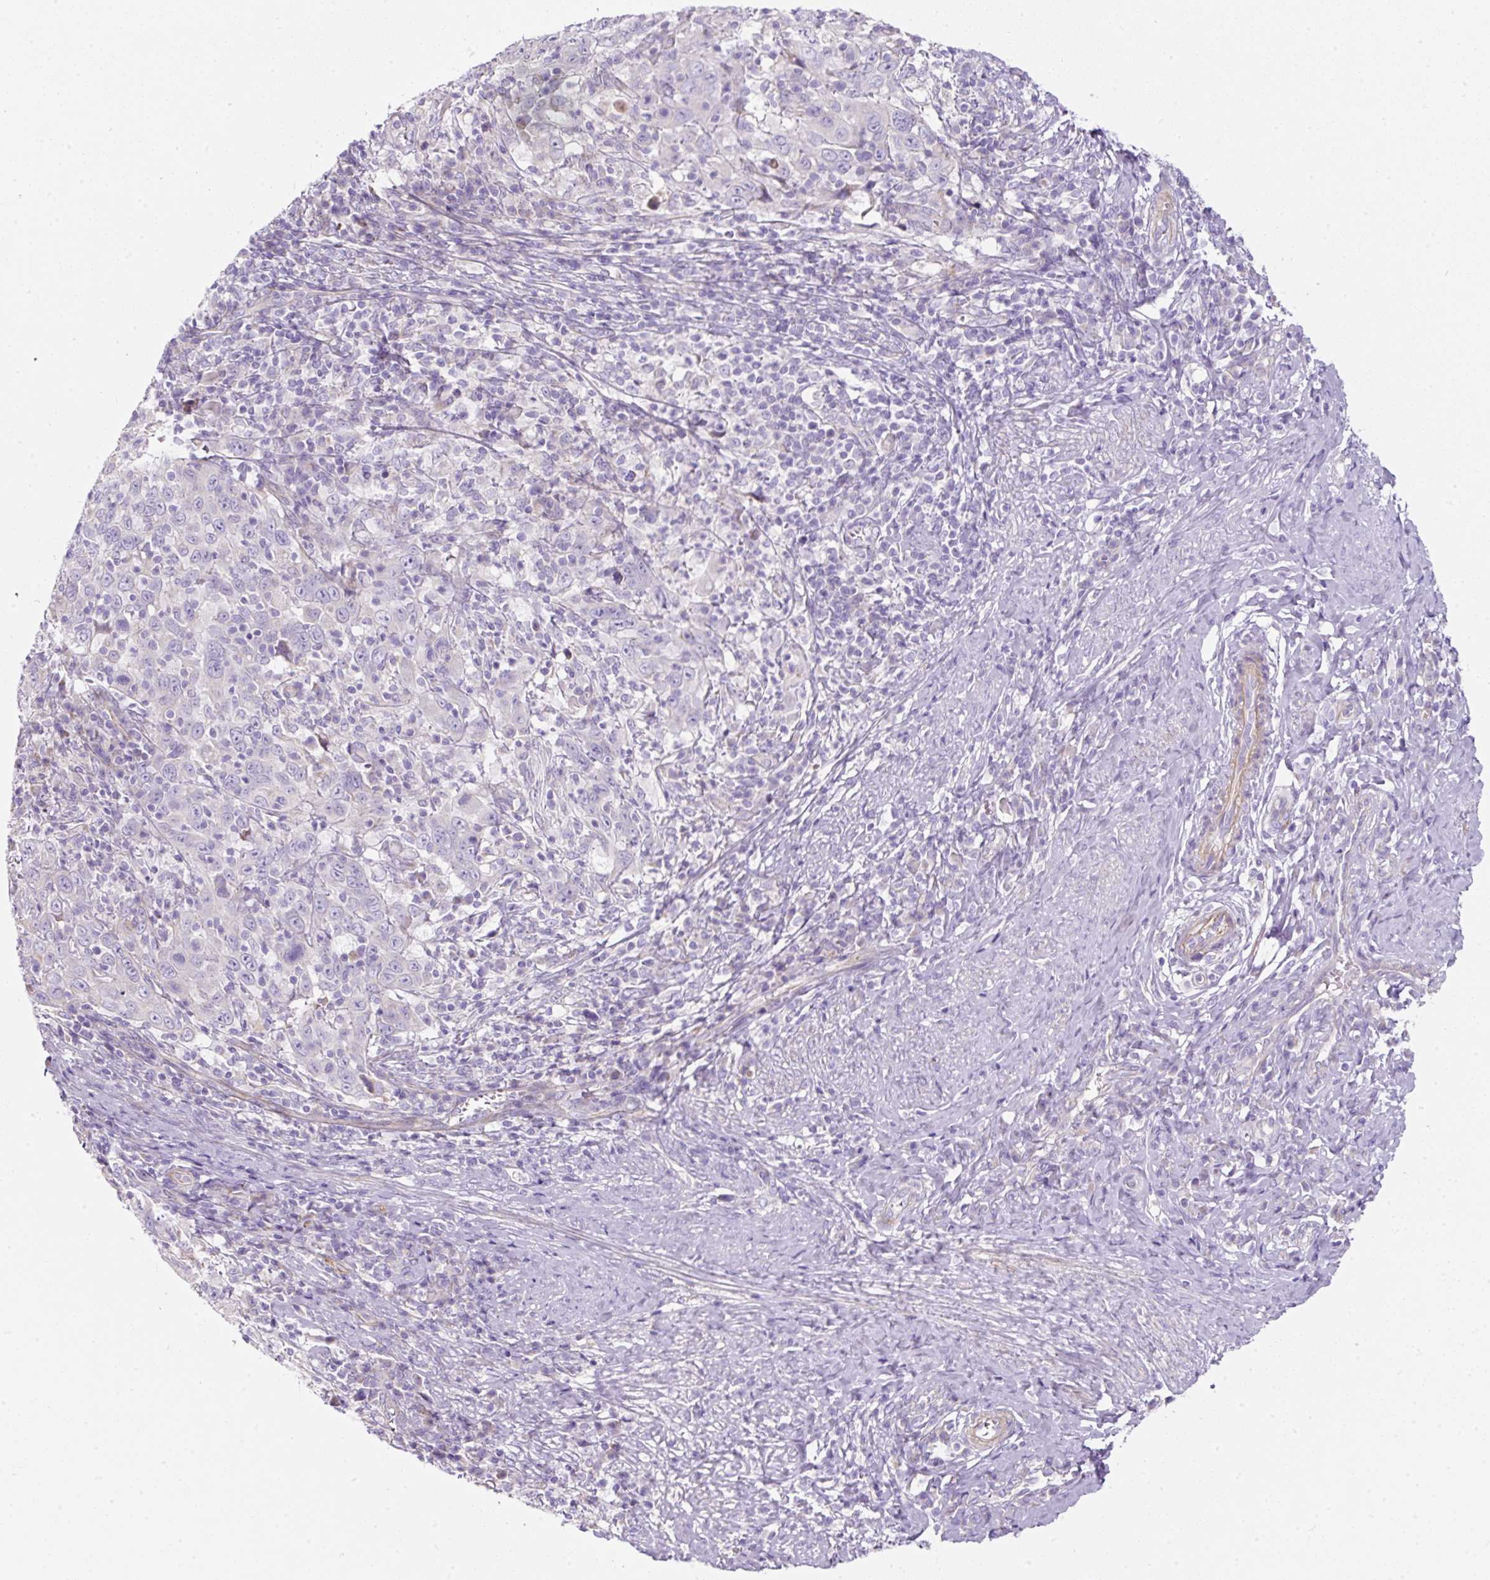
{"staining": {"intensity": "negative", "quantity": "none", "location": "none"}, "tissue": "cervical cancer", "cell_type": "Tumor cells", "image_type": "cancer", "snomed": [{"axis": "morphology", "description": "Squamous cell carcinoma, NOS"}, {"axis": "topography", "description": "Cervix"}], "caption": "The histopathology image exhibits no staining of tumor cells in cervical cancer.", "gene": "ERAP2", "patient": {"sex": "female", "age": 46}}